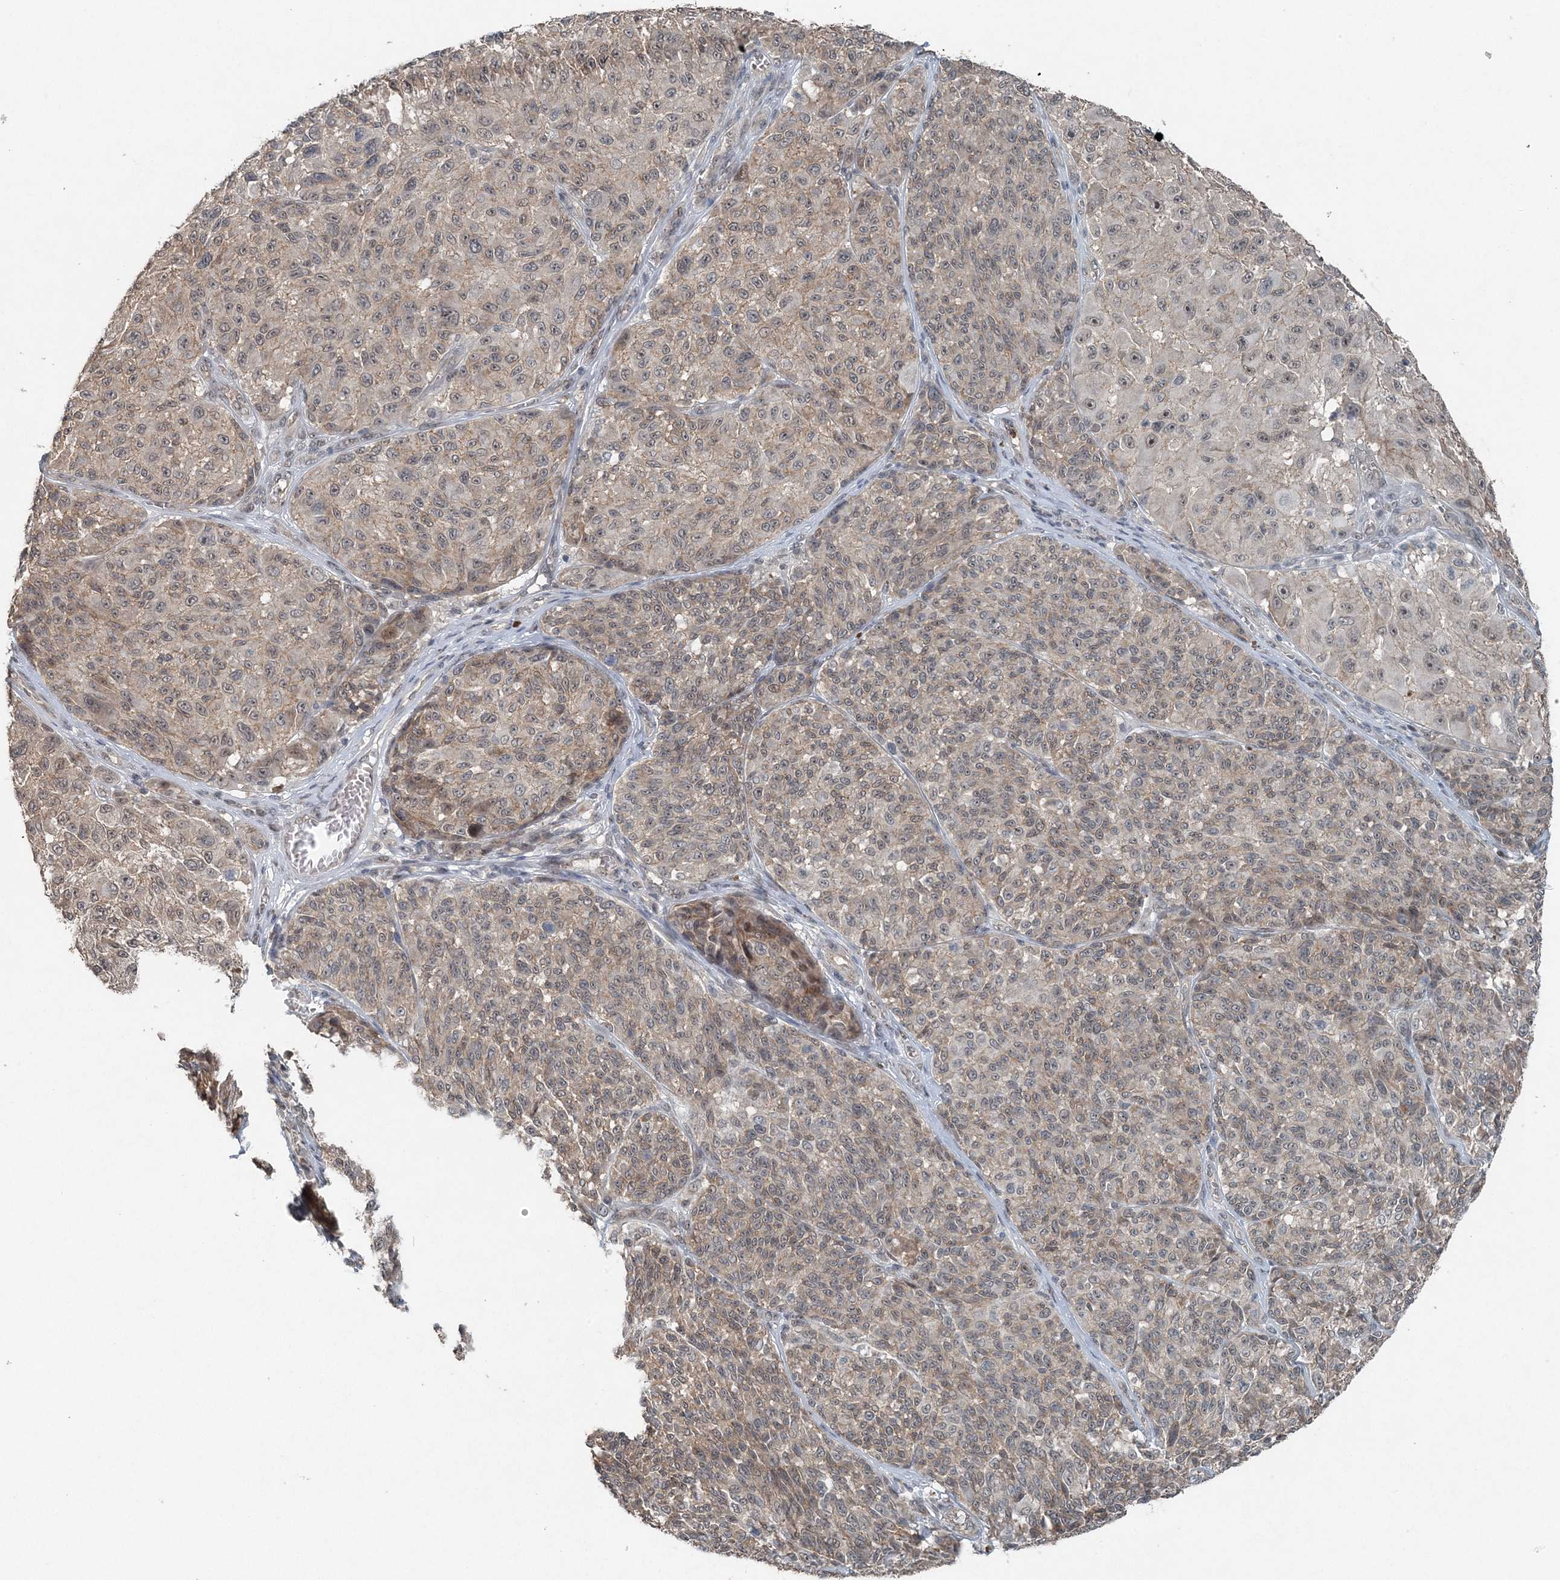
{"staining": {"intensity": "weak", "quantity": "<25%", "location": "cytoplasmic/membranous"}, "tissue": "melanoma", "cell_type": "Tumor cells", "image_type": "cancer", "snomed": [{"axis": "morphology", "description": "Malignant melanoma, NOS"}, {"axis": "topography", "description": "Skin"}], "caption": "Tumor cells are negative for protein expression in human melanoma. The staining was performed using DAB to visualize the protein expression in brown, while the nuclei were stained in blue with hematoxylin (Magnification: 20x).", "gene": "VSIG2", "patient": {"sex": "male", "age": 83}}